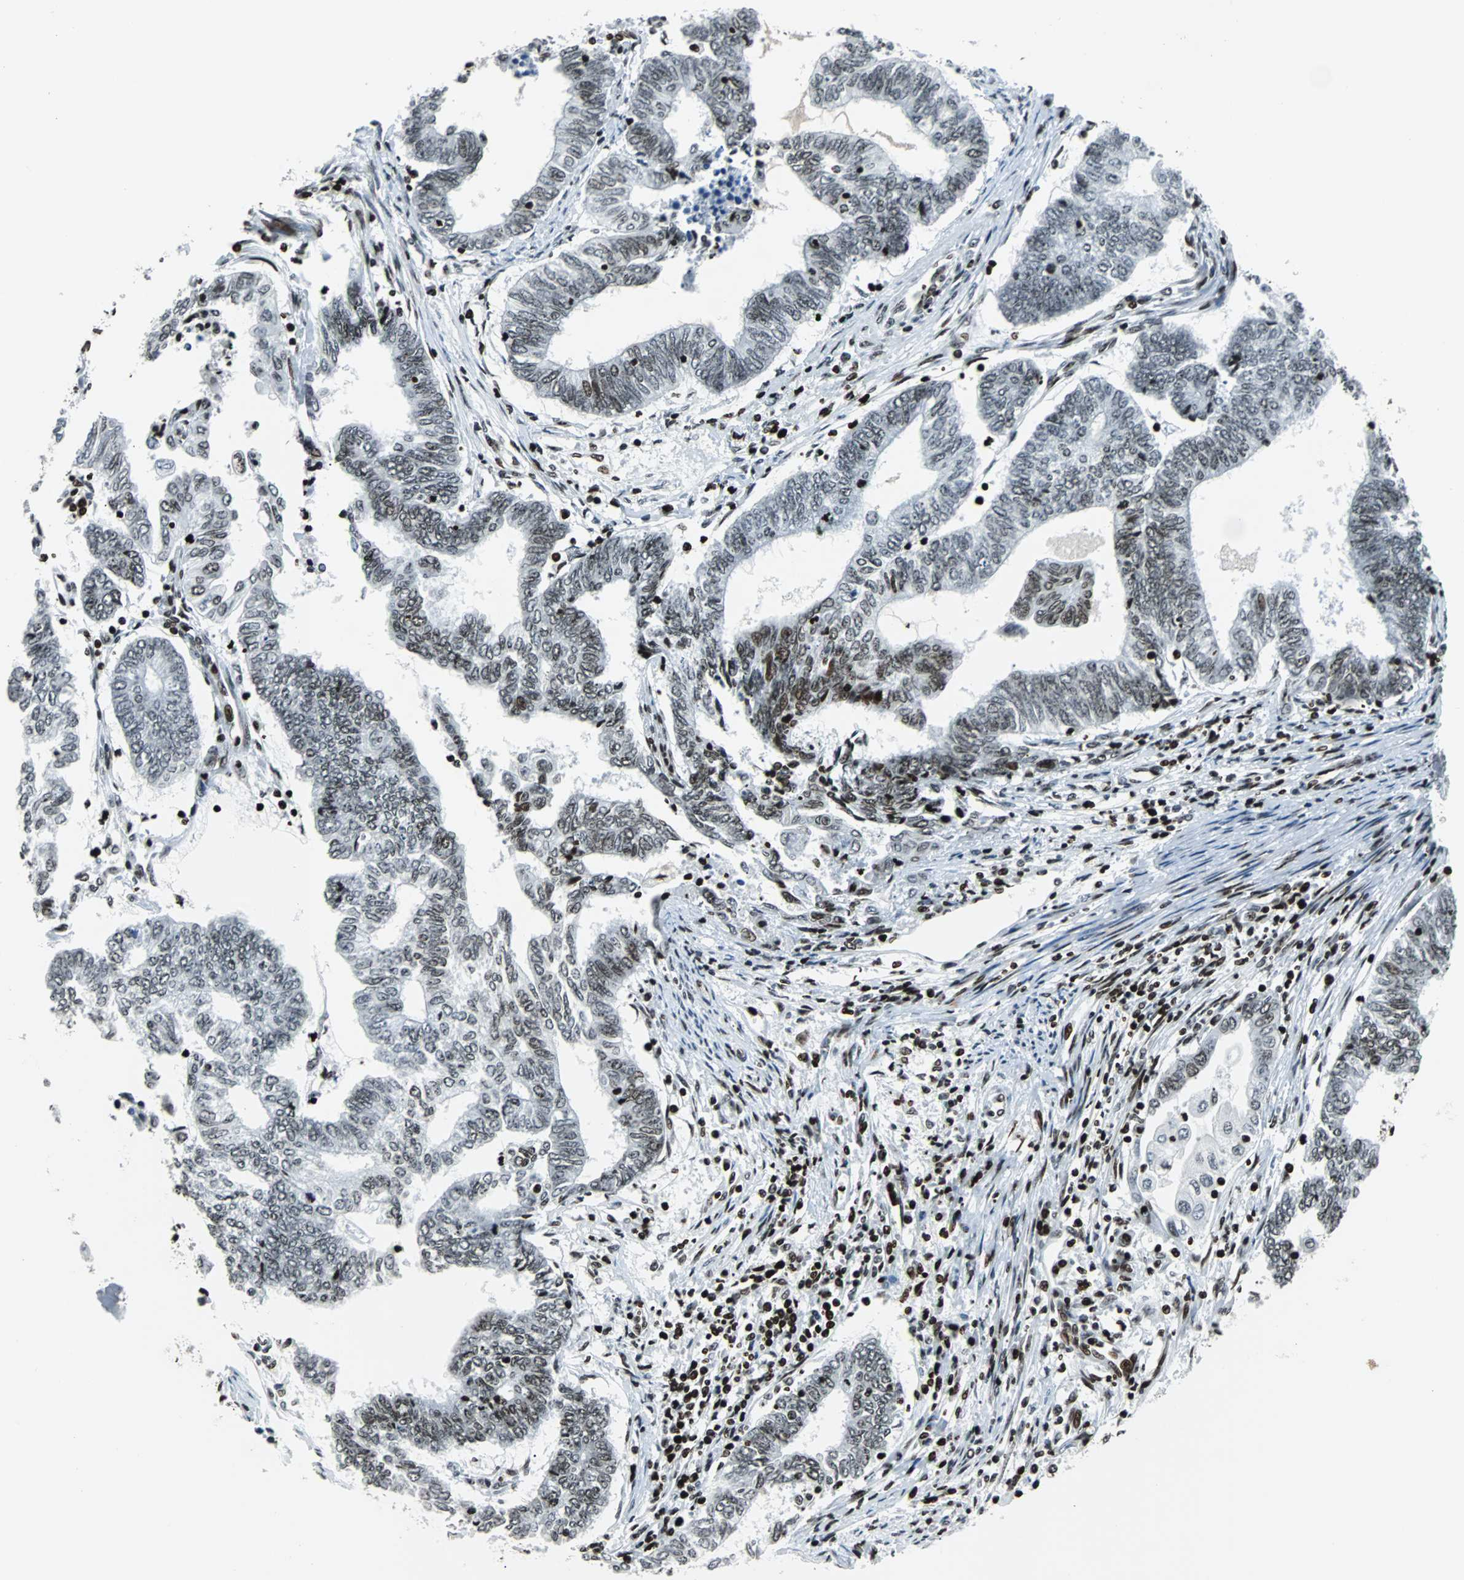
{"staining": {"intensity": "moderate", "quantity": ">75%", "location": "nuclear"}, "tissue": "endometrial cancer", "cell_type": "Tumor cells", "image_type": "cancer", "snomed": [{"axis": "morphology", "description": "Adenocarcinoma, NOS"}, {"axis": "topography", "description": "Uterus"}, {"axis": "topography", "description": "Endometrium"}], "caption": "Adenocarcinoma (endometrial) stained for a protein shows moderate nuclear positivity in tumor cells. The protein of interest is shown in brown color, while the nuclei are stained blue.", "gene": "ZNF131", "patient": {"sex": "female", "age": 70}}